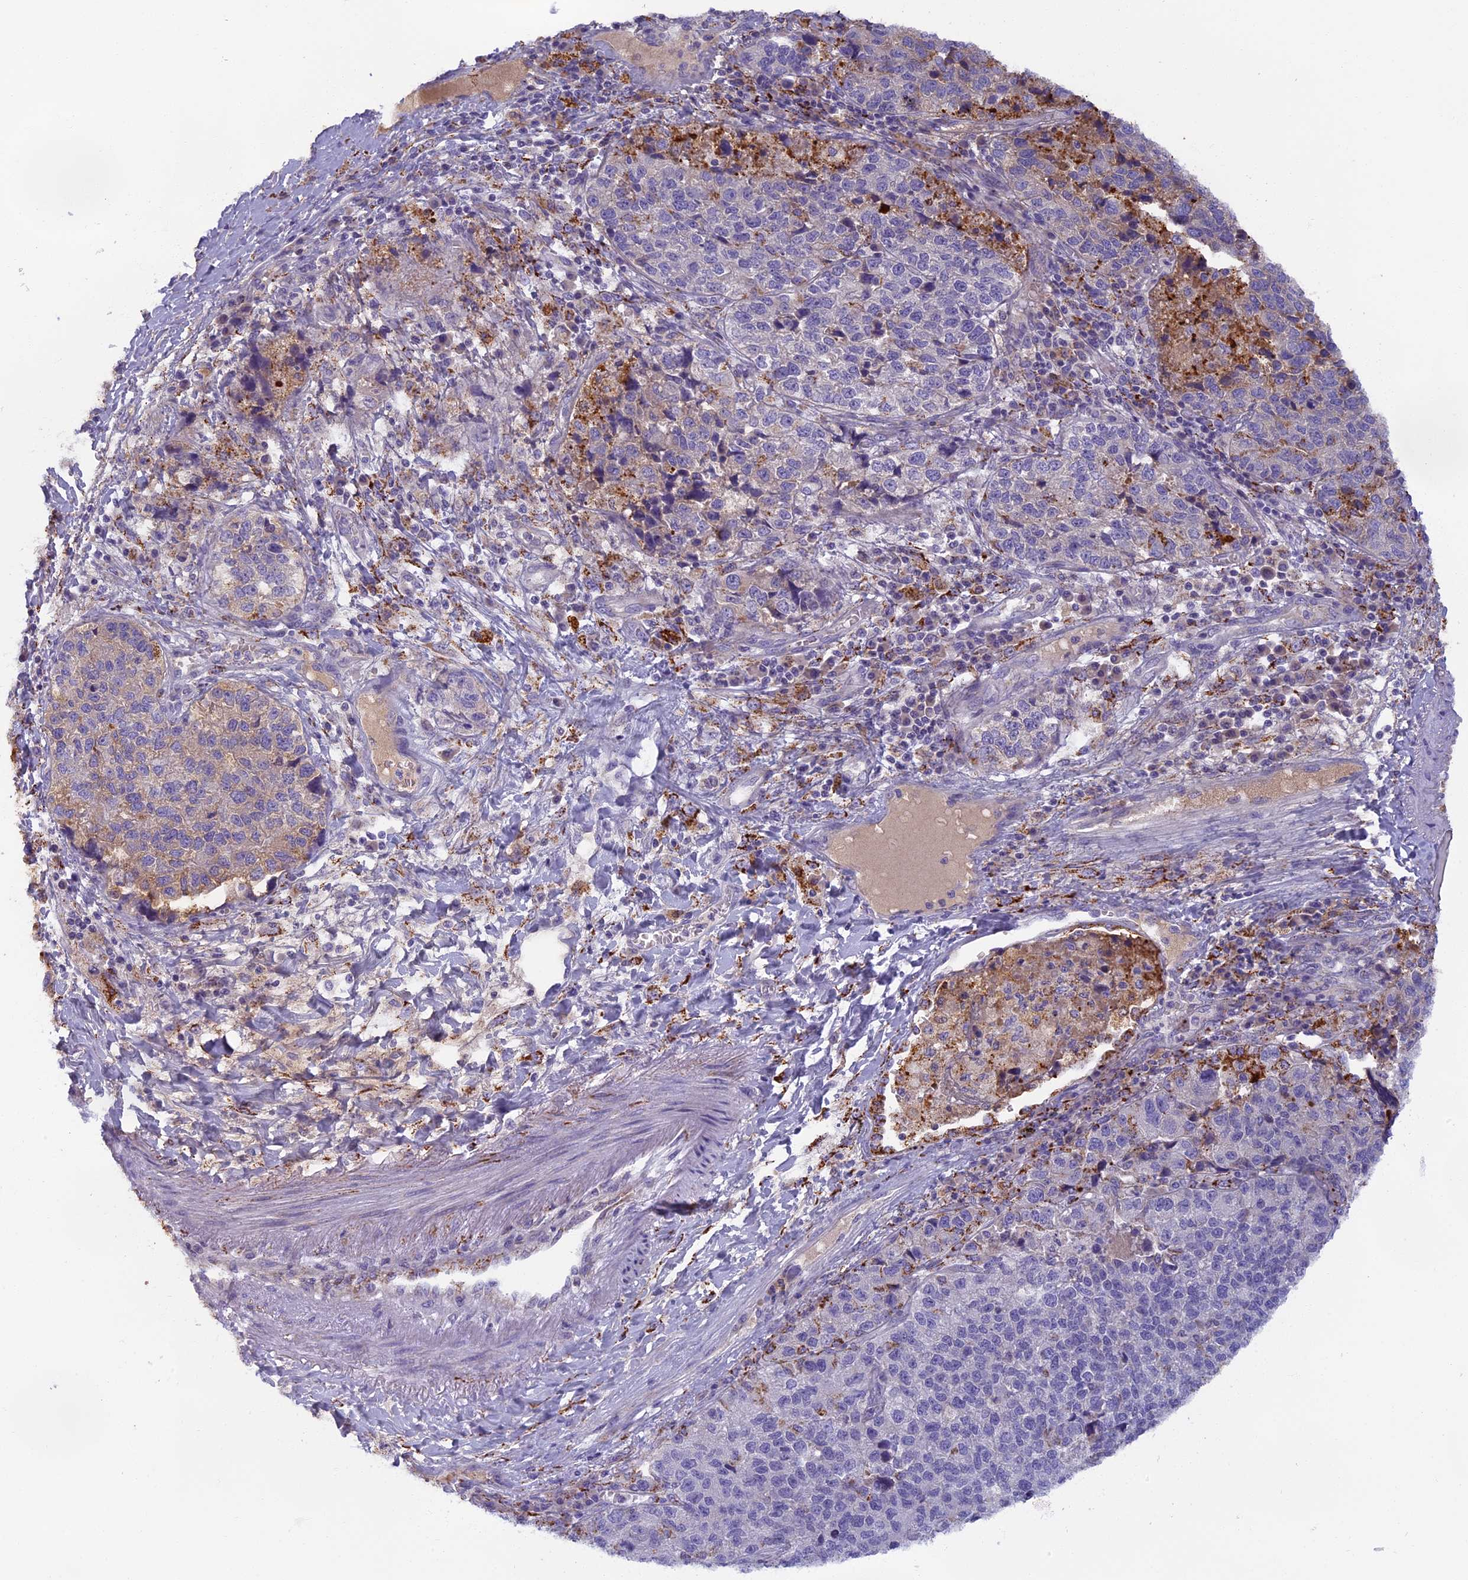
{"staining": {"intensity": "moderate", "quantity": "<25%", "location": "cytoplasmic/membranous"}, "tissue": "lung cancer", "cell_type": "Tumor cells", "image_type": "cancer", "snomed": [{"axis": "morphology", "description": "Adenocarcinoma, NOS"}, {"axis": "topography", "description": "Lung"}], "caption": "Immunohistochemistry (IHC) (DAB) staining of human lung cancer (adenocarcinoma) shows moderate cytoplasmic/membranous protein staining in about <25% of tumor cells. (DAB = brown stain, brightfield microscopy at high magnification).", "gene": "SEMA7A", "patient": {"sex": "male", "age": 49}}